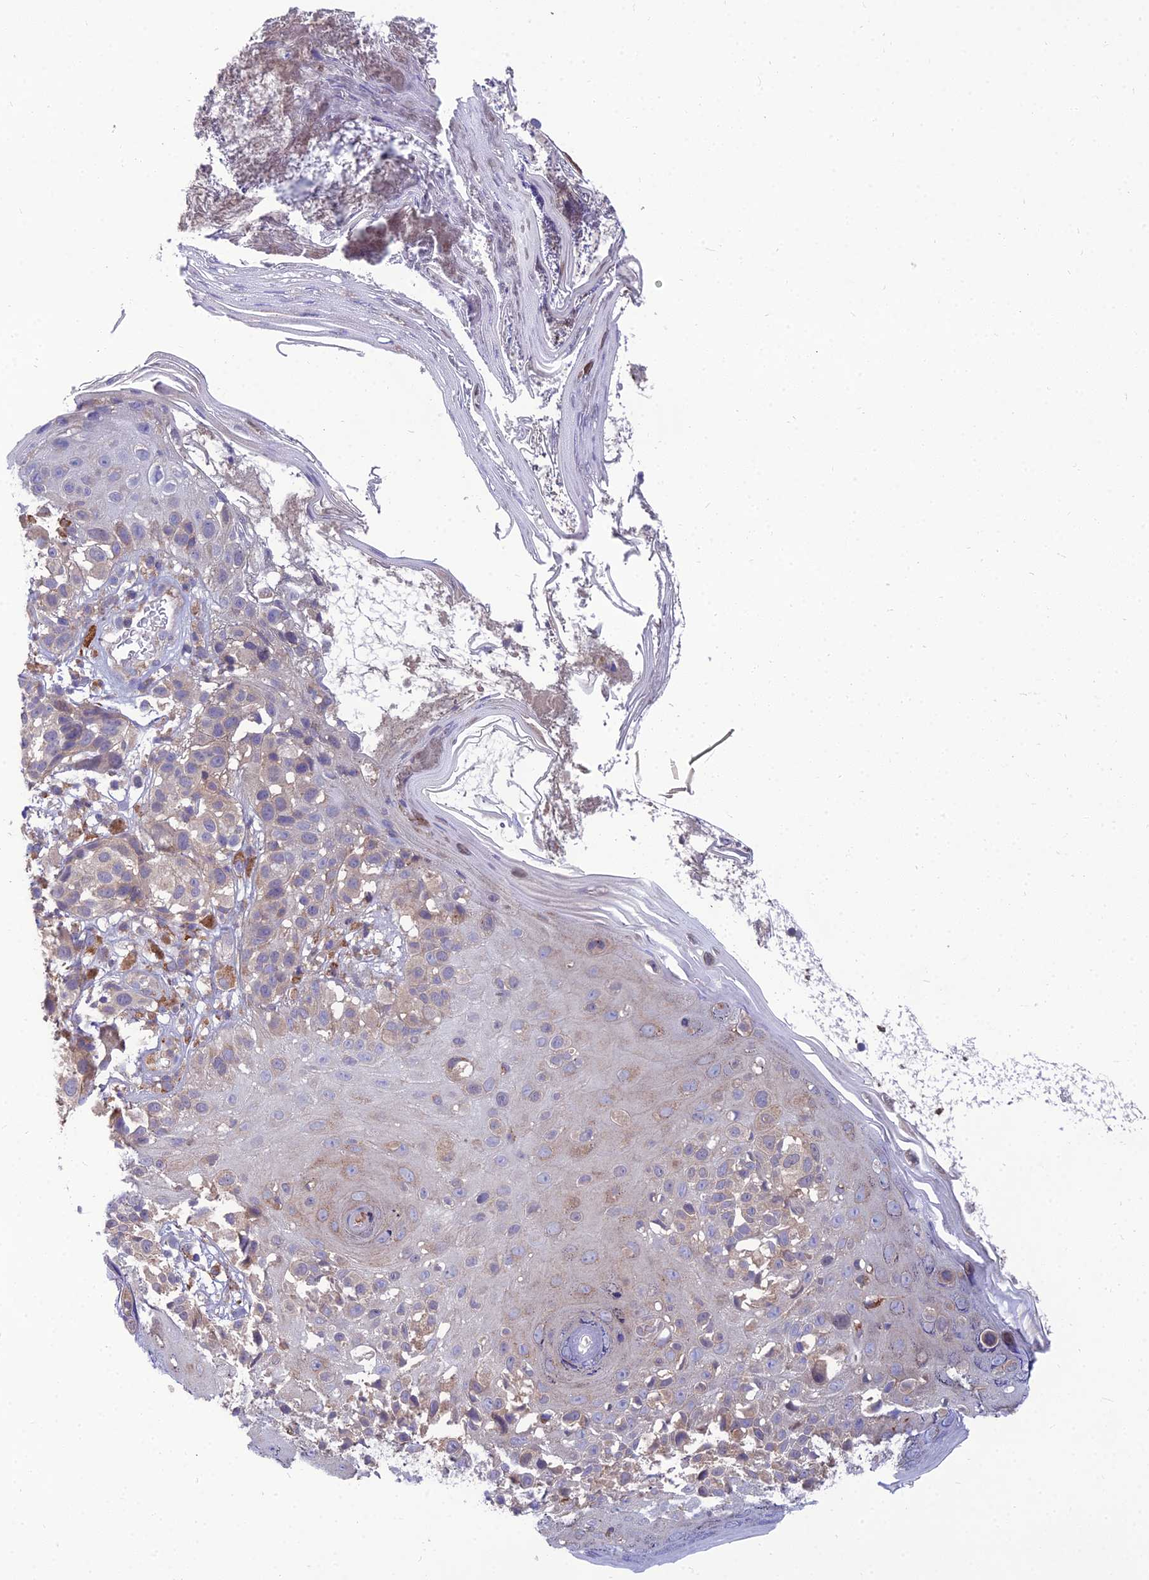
{"staining": {"intensity": "weak", "quantity": "<25%", "location": "cytoplasmic/membranous"}, "tissue": "melanoma", "cell_type": "Tumor cells", "image_type": "cancer", "snomed": [{"axis": "morphology", "description": "Malignant melanoma, NOS"}, {"axis": "topography", "description": "Skin"}], "caption": "The image shows no significant positivity in tumor cells of malignant melanoma.", "gene": "UMAD1", "patient": {"sex": "male", "age": 38}}